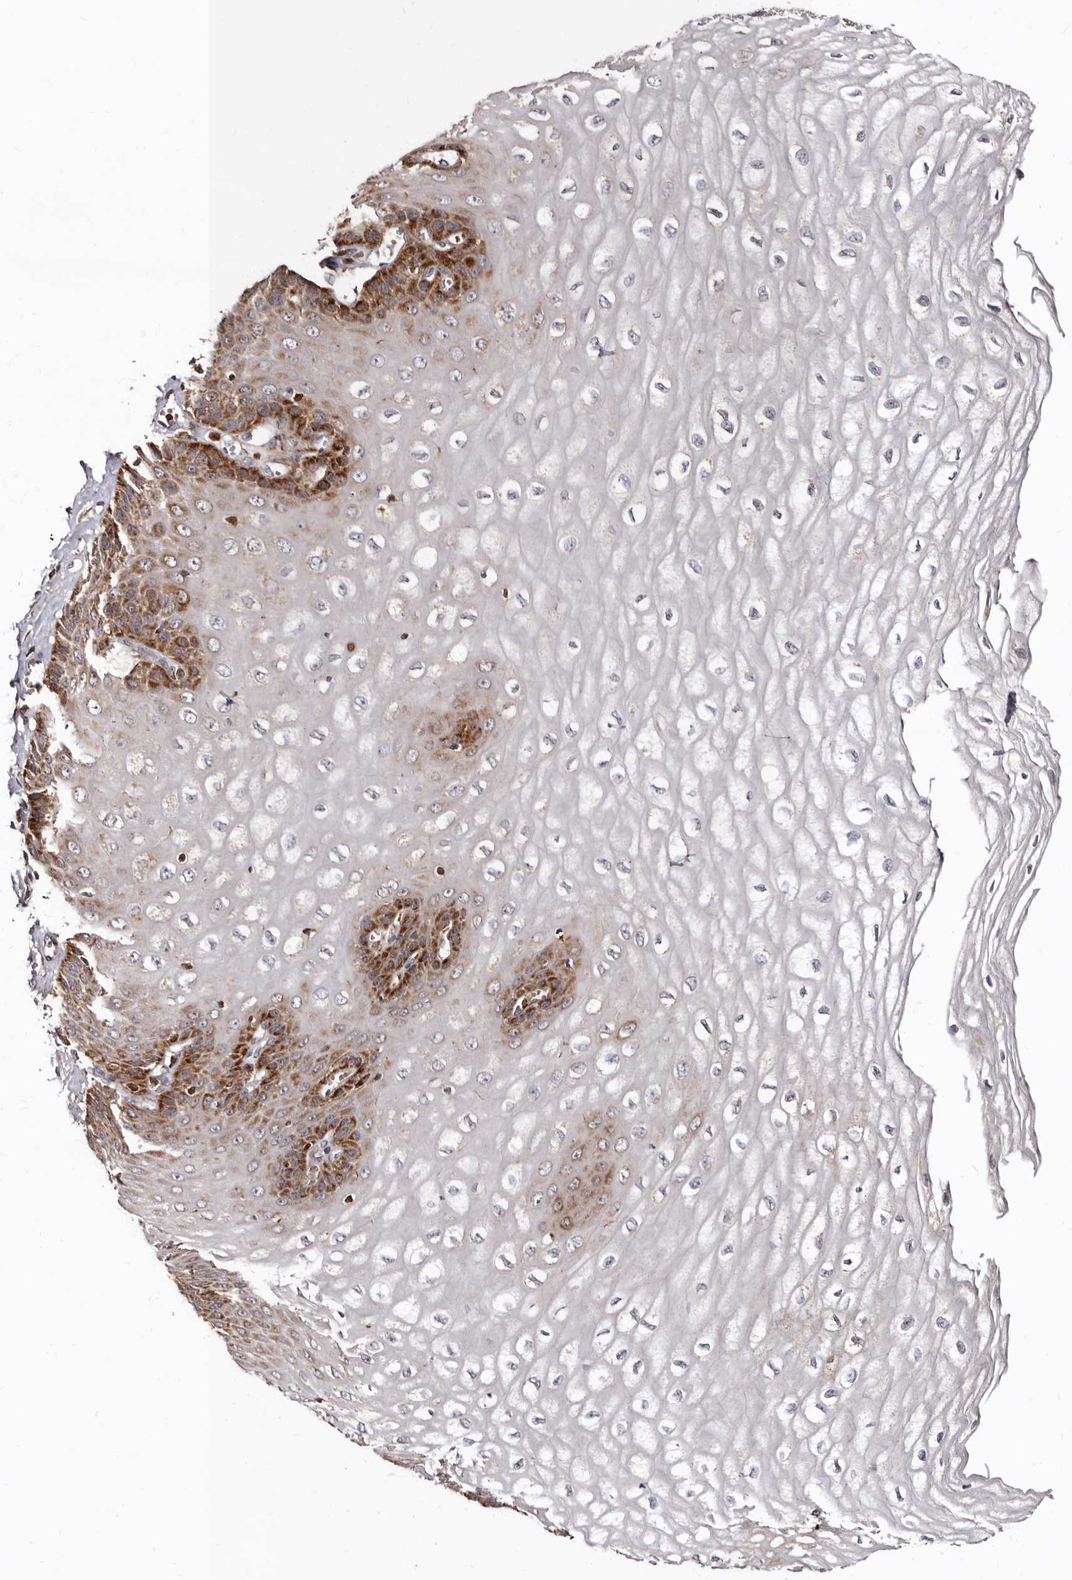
{"staining": {"intensity": "strong", "quantity": "<25%", "location": "cytoplasmic/membranous"}, "tissue": "esophagus", "cell_type": "Squamous epithelial cells", "image_type": "normal", "snomed": [{"axis": "morphology", "description": "Normal tissue, NOS"}, {"axis": "topography", "description": "Esophagus"}], "caption": "Strong cytoplasmic/membranous positivity for a protein is present in about <25% of squamous epithelial cells of unremarkable esophagus using immunohistochemistry.", "gene": "BAX", "patient": {"sex": "male", "age": 60}}